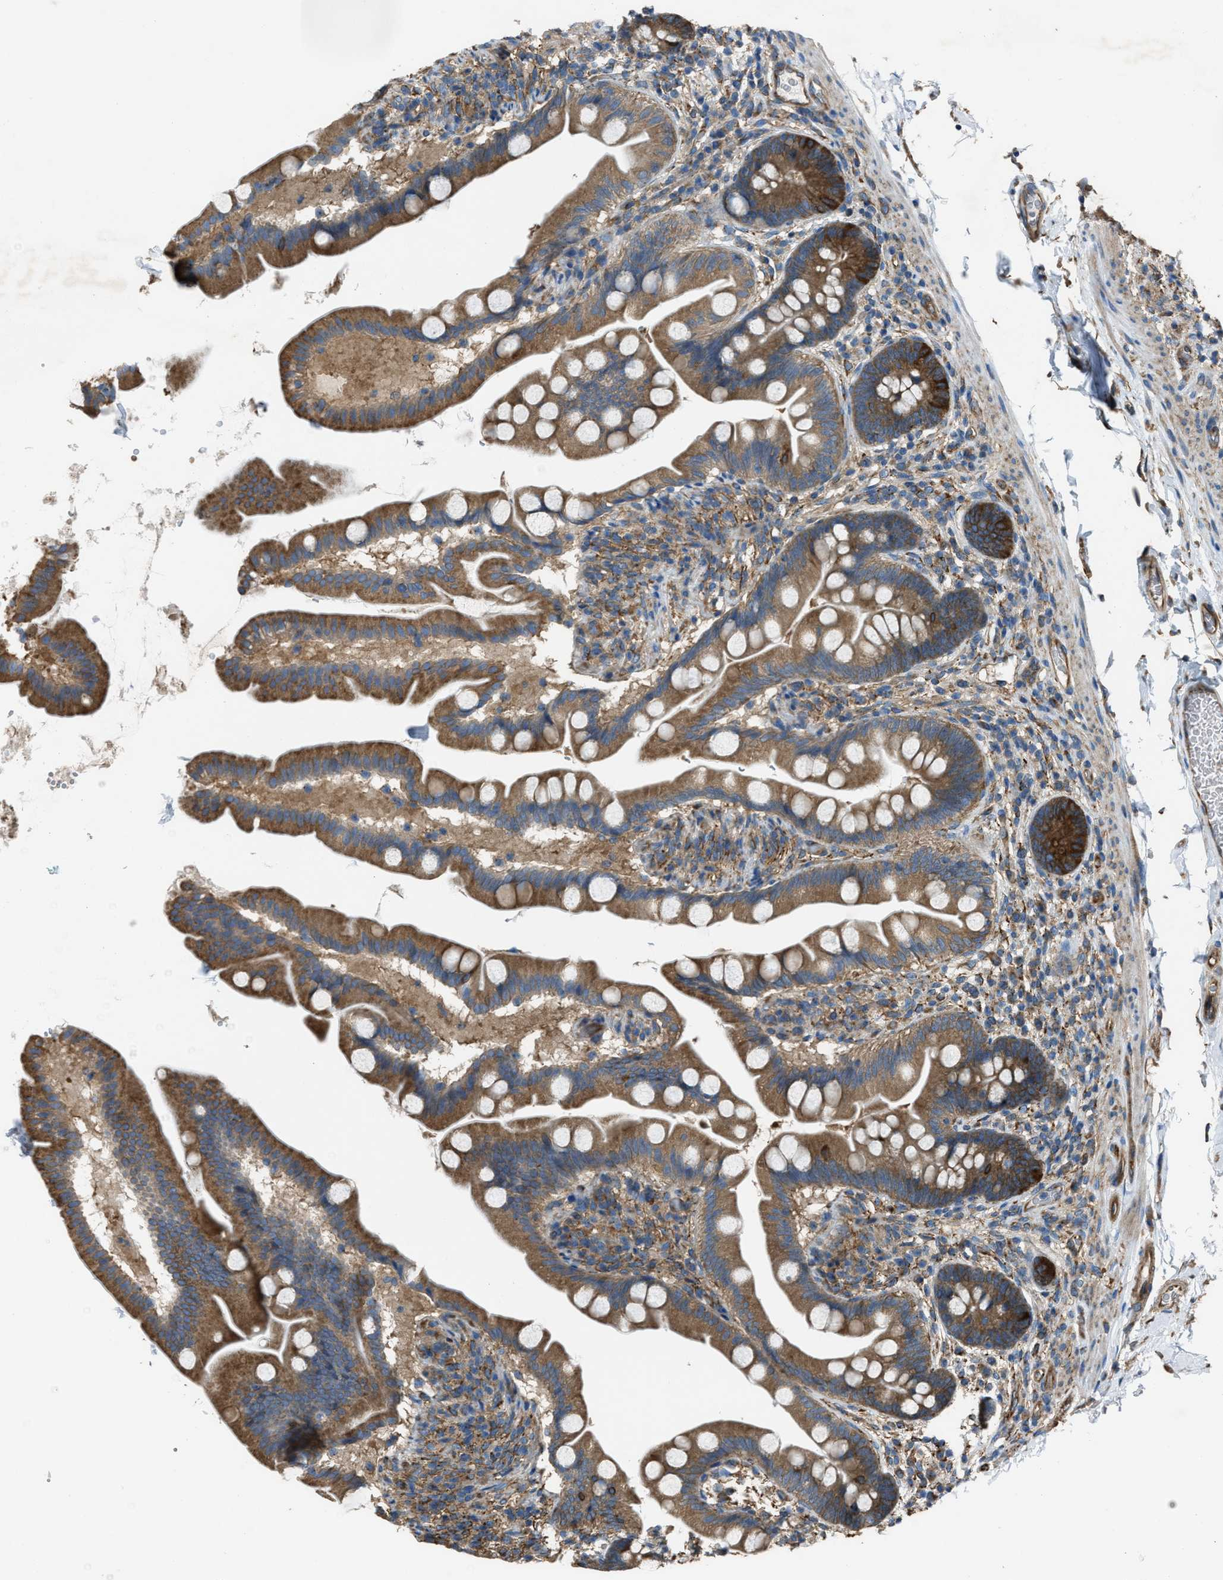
{"staining": {"intensity": "strong", "quantity": ">75%", "location": "cytoplasmic/membranous"}, "tissue": "small intestine", "cell_type": "Glandular cells", "image_type": "normal", "snomed": [{"axis": "morphology", "description": "Normal tissue, NOS"}, {"axis": "topography", "description": "Small intestine"}], "caption": "Brown immunohistochemical staining in unremarkable small intestine demonstrates strong cytoplasmic/membranous staining in about >75% of glandular cells.", "gene": "TRPC1", "patient": {"sex": "female", "age": 56}}